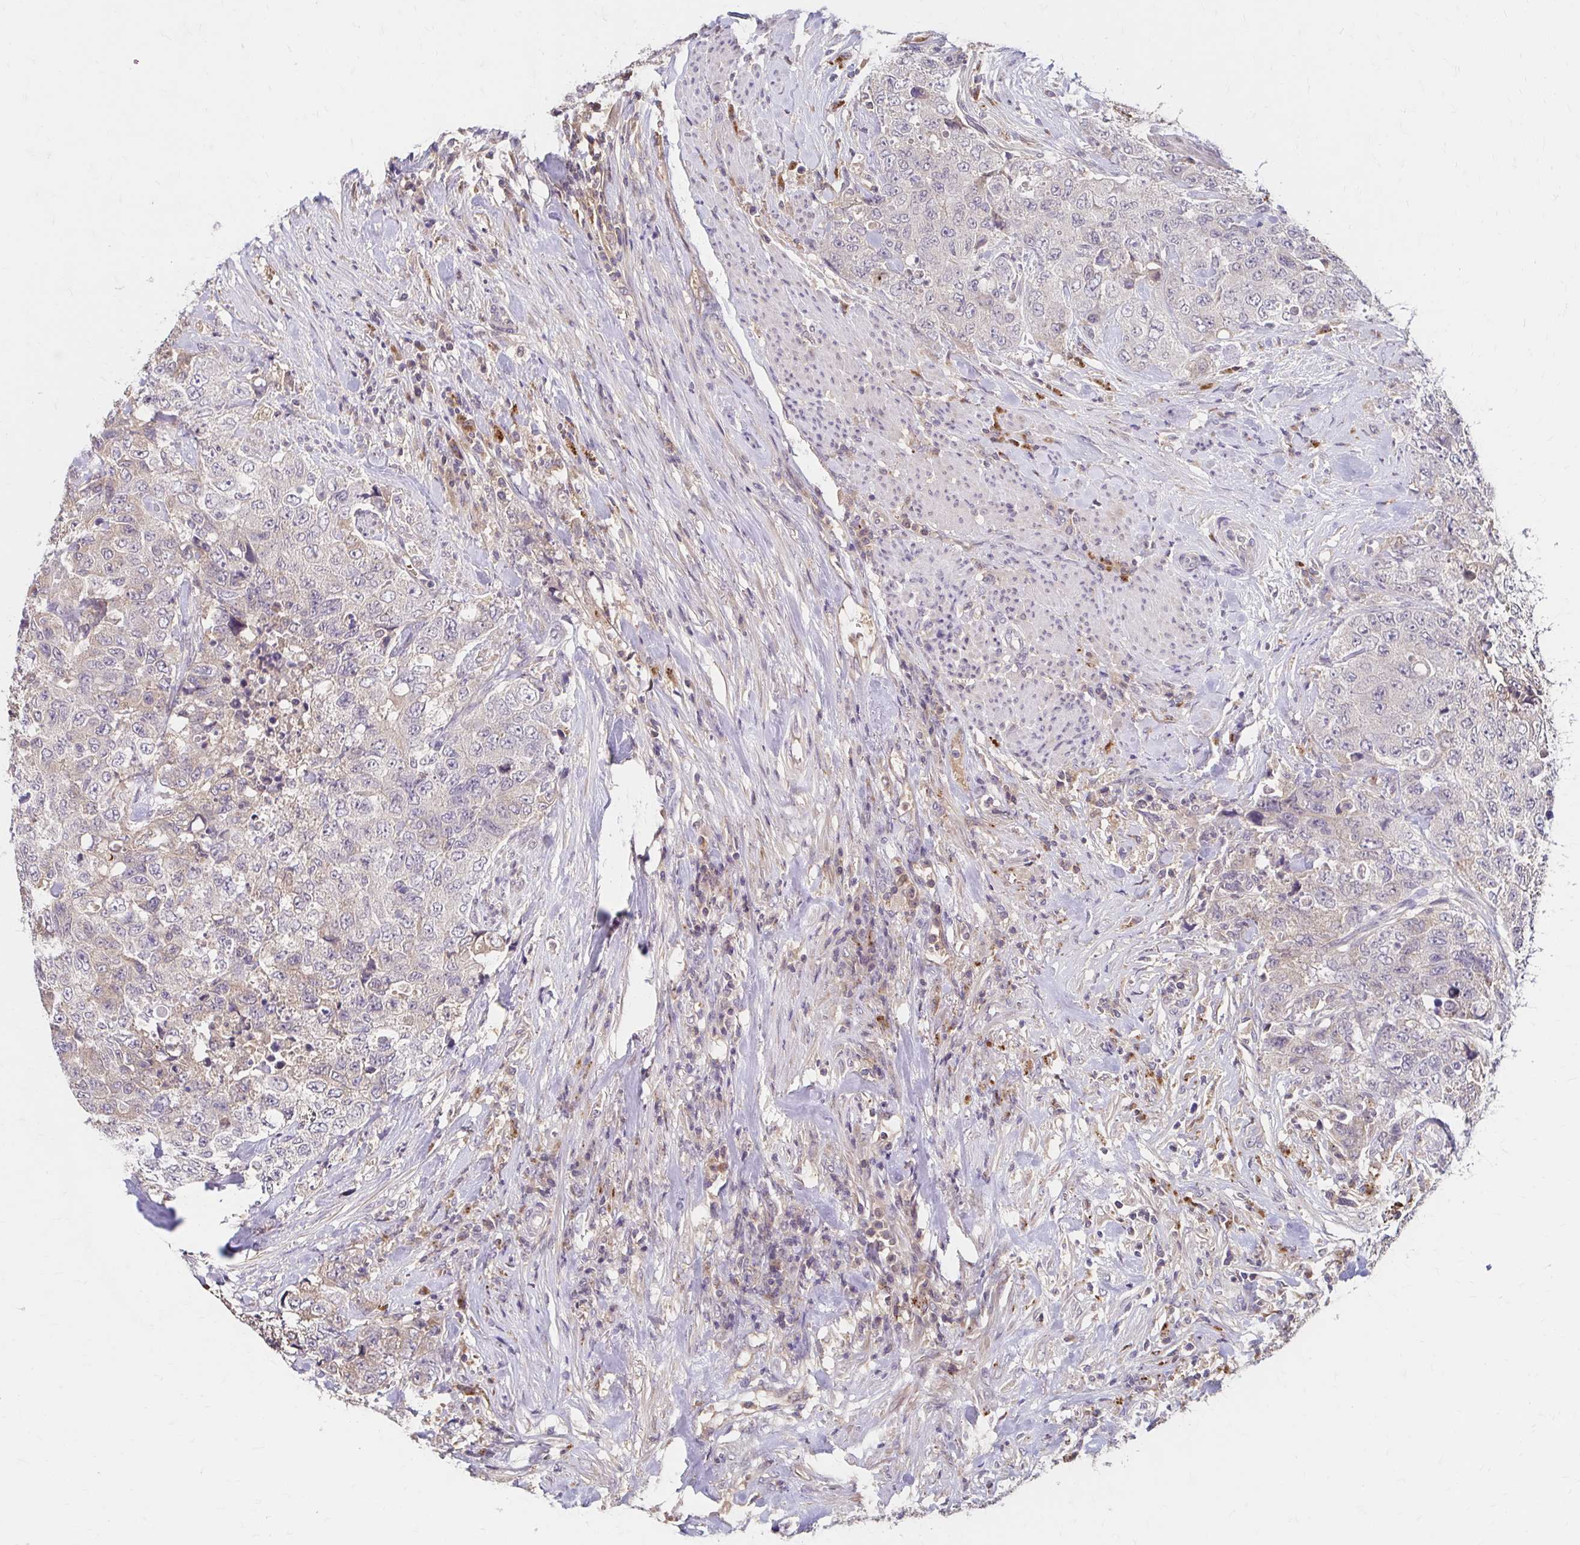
{"staining": {"intensity": "weak", "quantity": "<25%", "location": "cytoplasmic/membranous"}, "tissue": "urothelial cancer", "cell_type": "Tumor cells", "image_type": "cancer", "snomed": [{"axis": "morphology", "description": "Urothelial carcinoma, High grade"}, {"axis": "topography", "description": "Urinary bladder"}], "caption": "IHC of human urothelial cancer shows no expression in tumor cells. (DAB immunohistochemistry (IHC) with hematoxylin counter stain).", "gene": "HMGCS2", "patient": {"sex": "female", "age": 78}}